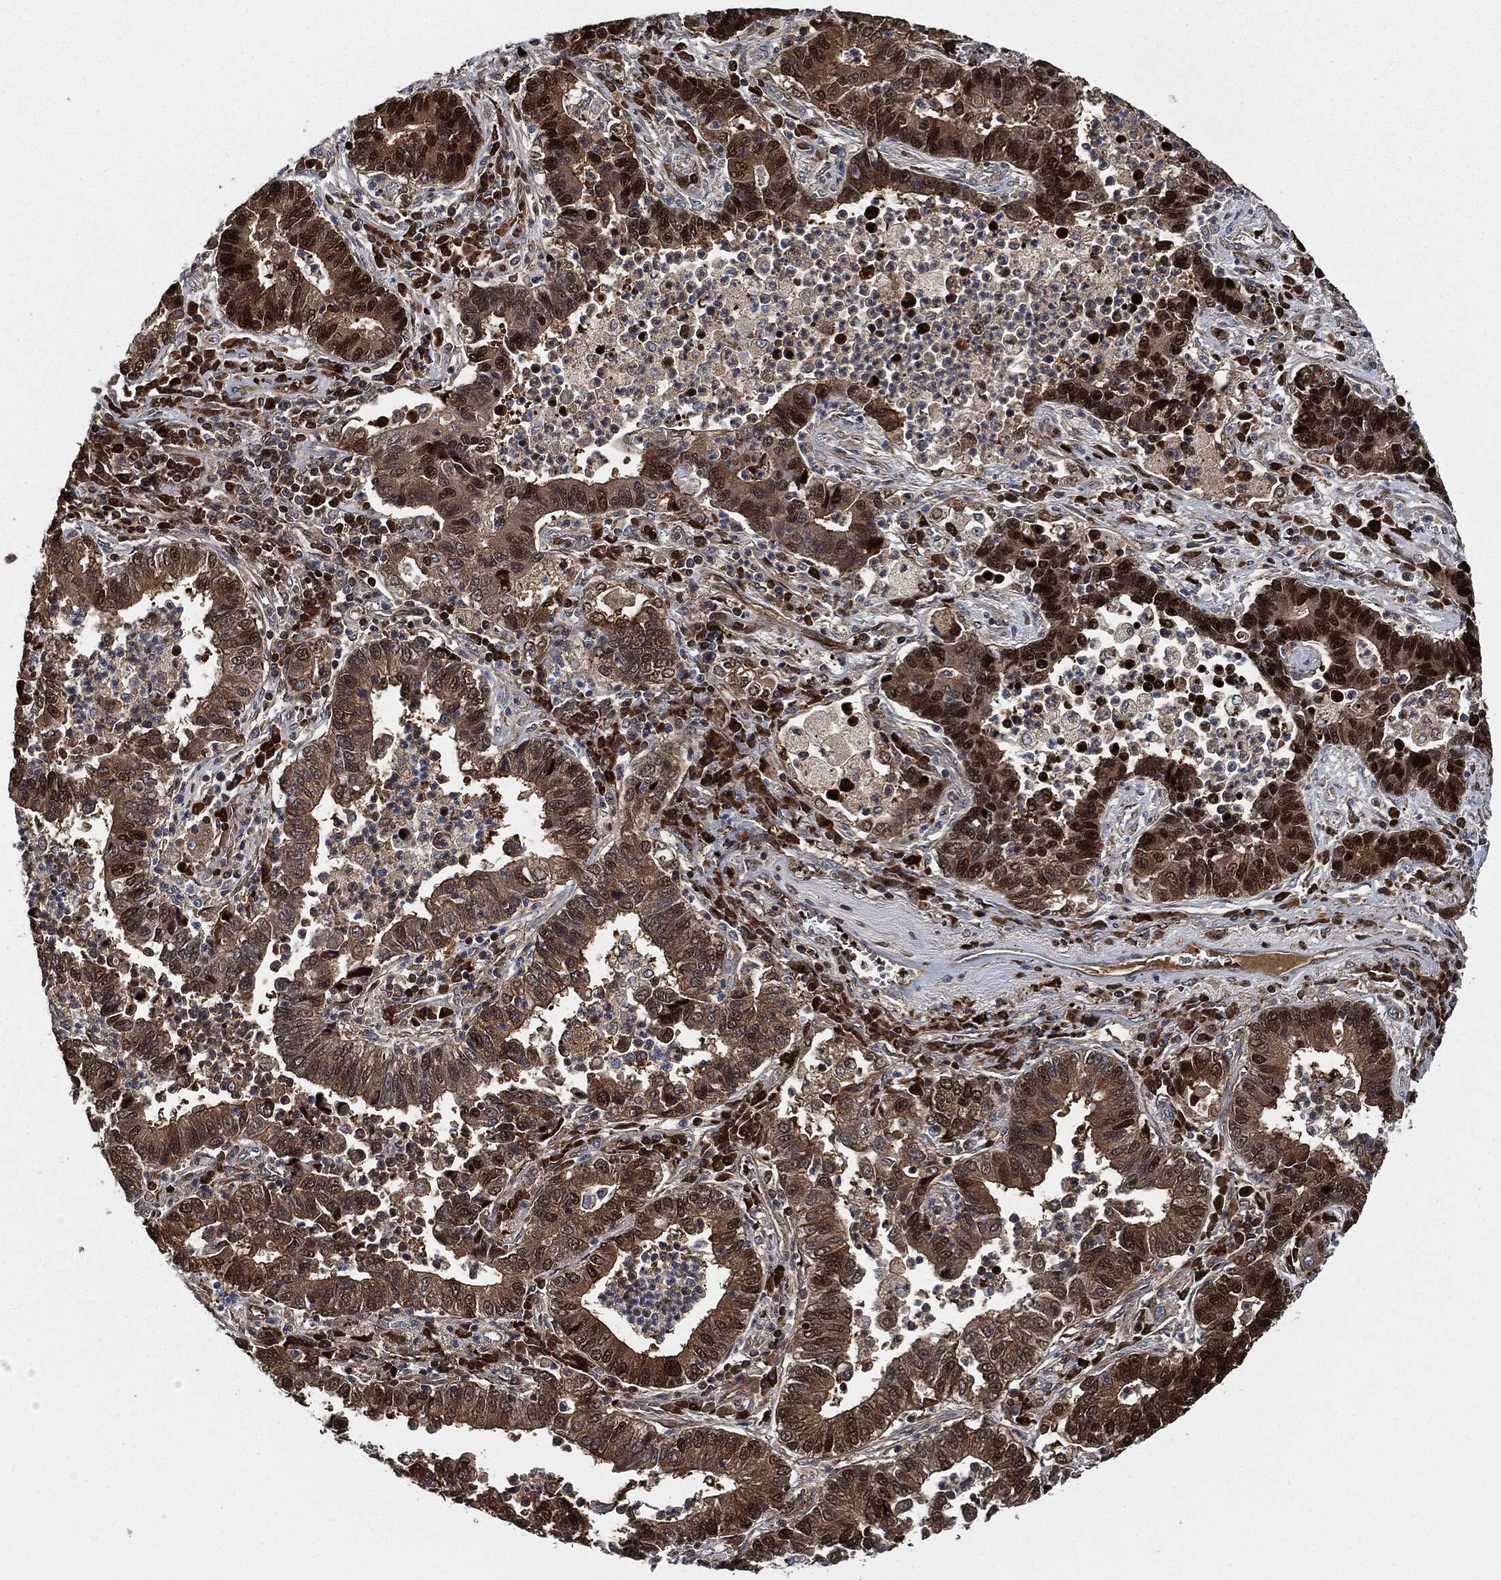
{"staining": {"intensity": "strong", "quantity": "25%-75%", "location": "cytoplasmic/membranous,nuclear"}, "tissue": "lung cancer", "cell_type": "Tumor cells", "image_type": "cancer", "snomed": [{"axis": "morphology", "description": "Adenocarcinoma, NOS"}, {"axis": "topography", "description": "Lung"}], "caption": "IHC photomicrograph of human lung cancer (adenocarcinoma) stained for a protein (brown), which shows high levels of strong cytoplasmic/membranous and nuclear expression in about 25%-75% of tumor cells.", "gene": "PRDX2", "patient": {"sex": "female", "age": 57}}